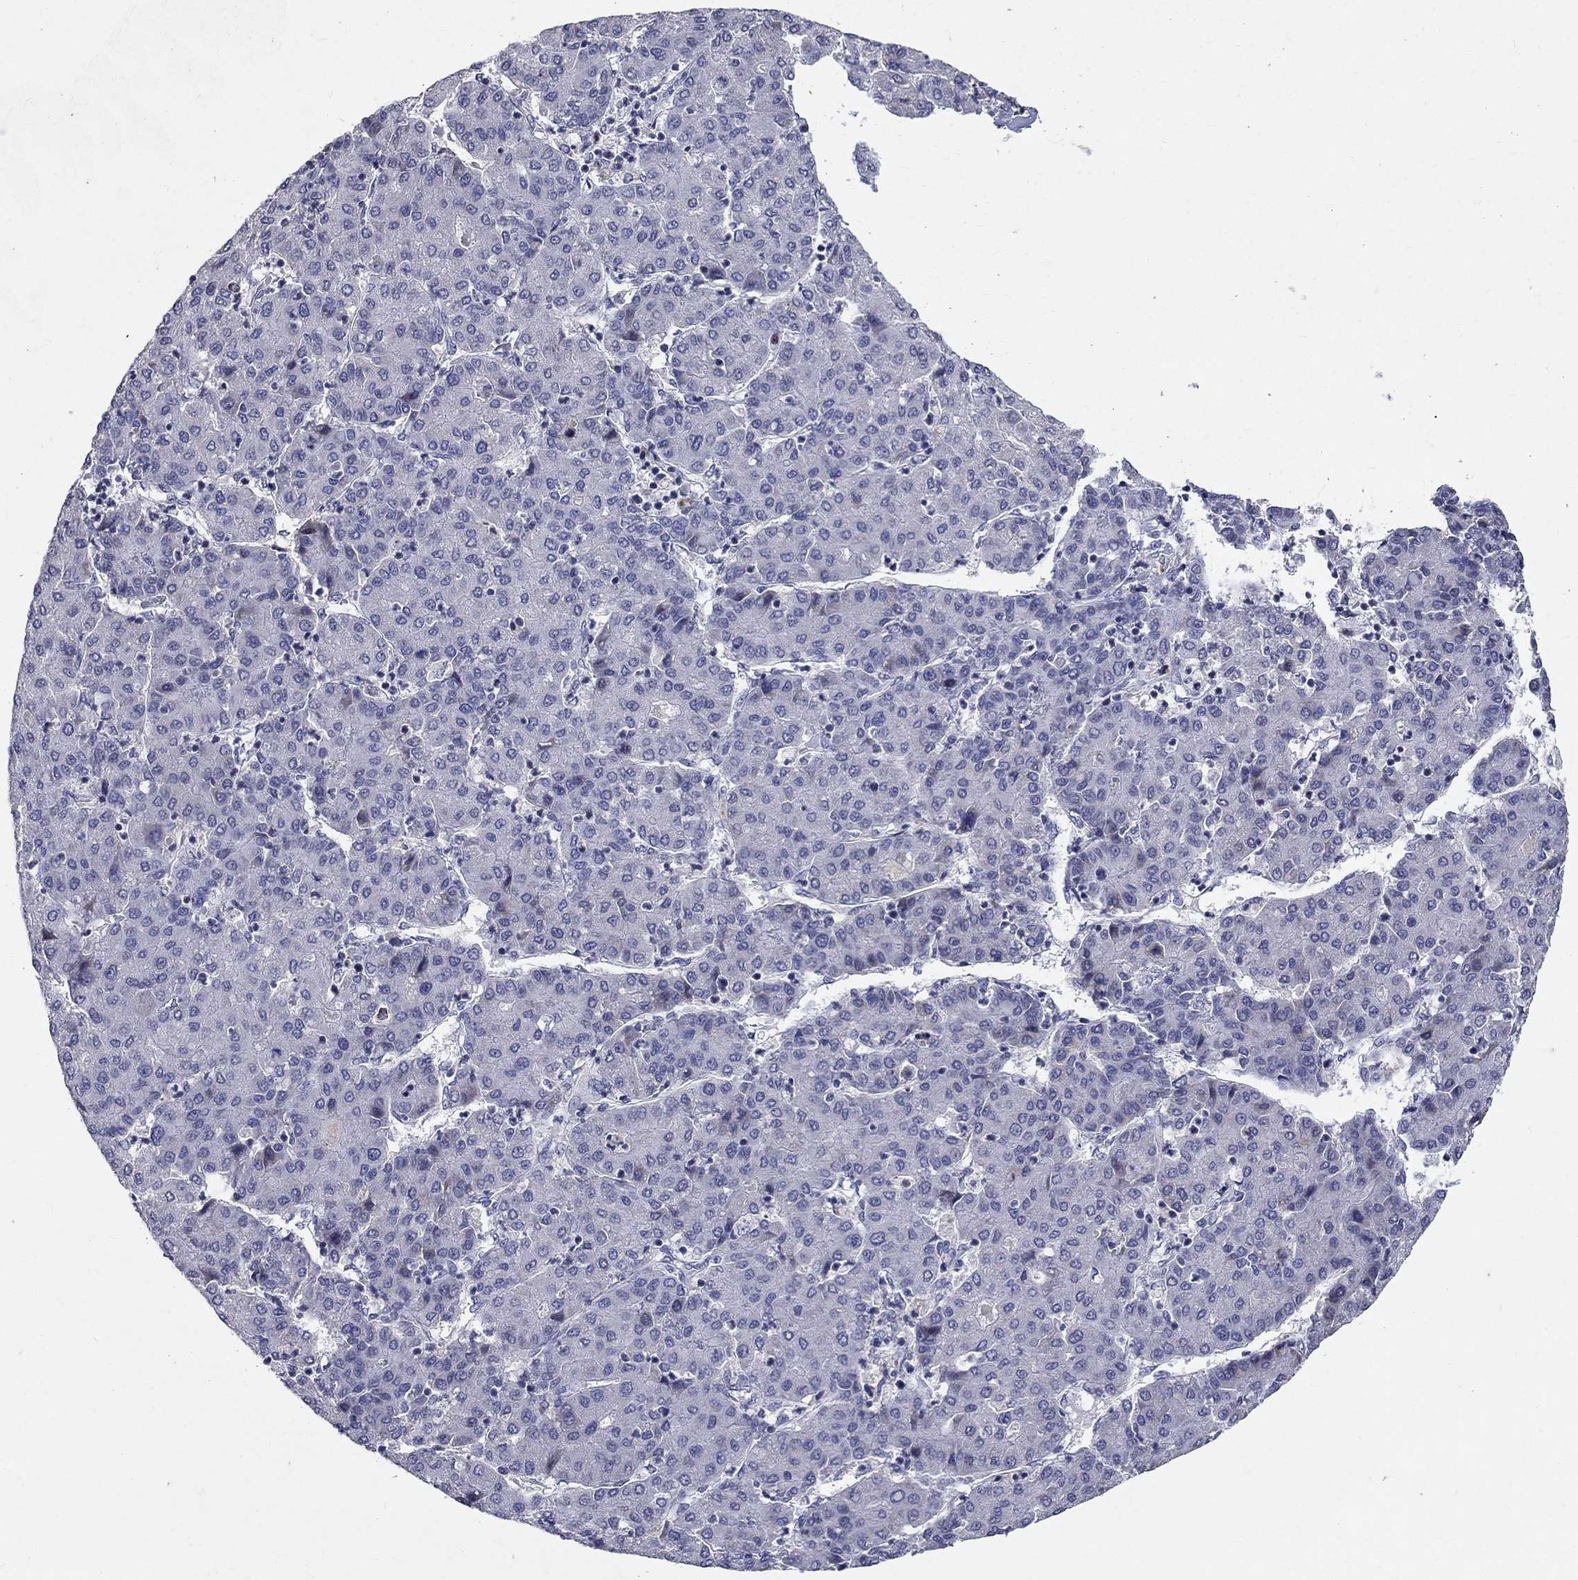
{"staining": {"intensity": "negative", "quantity": "none", "location": "none"}, "tissue": "liver cancer", "cell_type": "Tumor cells", "image_type": "cancer", "snomed": [{"axis": "morphology", "description": "Carcinoma, Hepatocellular, NOS"}, {"axis": "topography", "description": "Liver"}], "caption": "Immunohistochemistry photomicrograph of neoplastic tissue: liver cancer stained with DAB (3,3'-diaminobenzidine) reveals no significant protein staining in tumor cells.", "gene": "SLC4A10", "patient": {"sex": "male", "age": 65}}